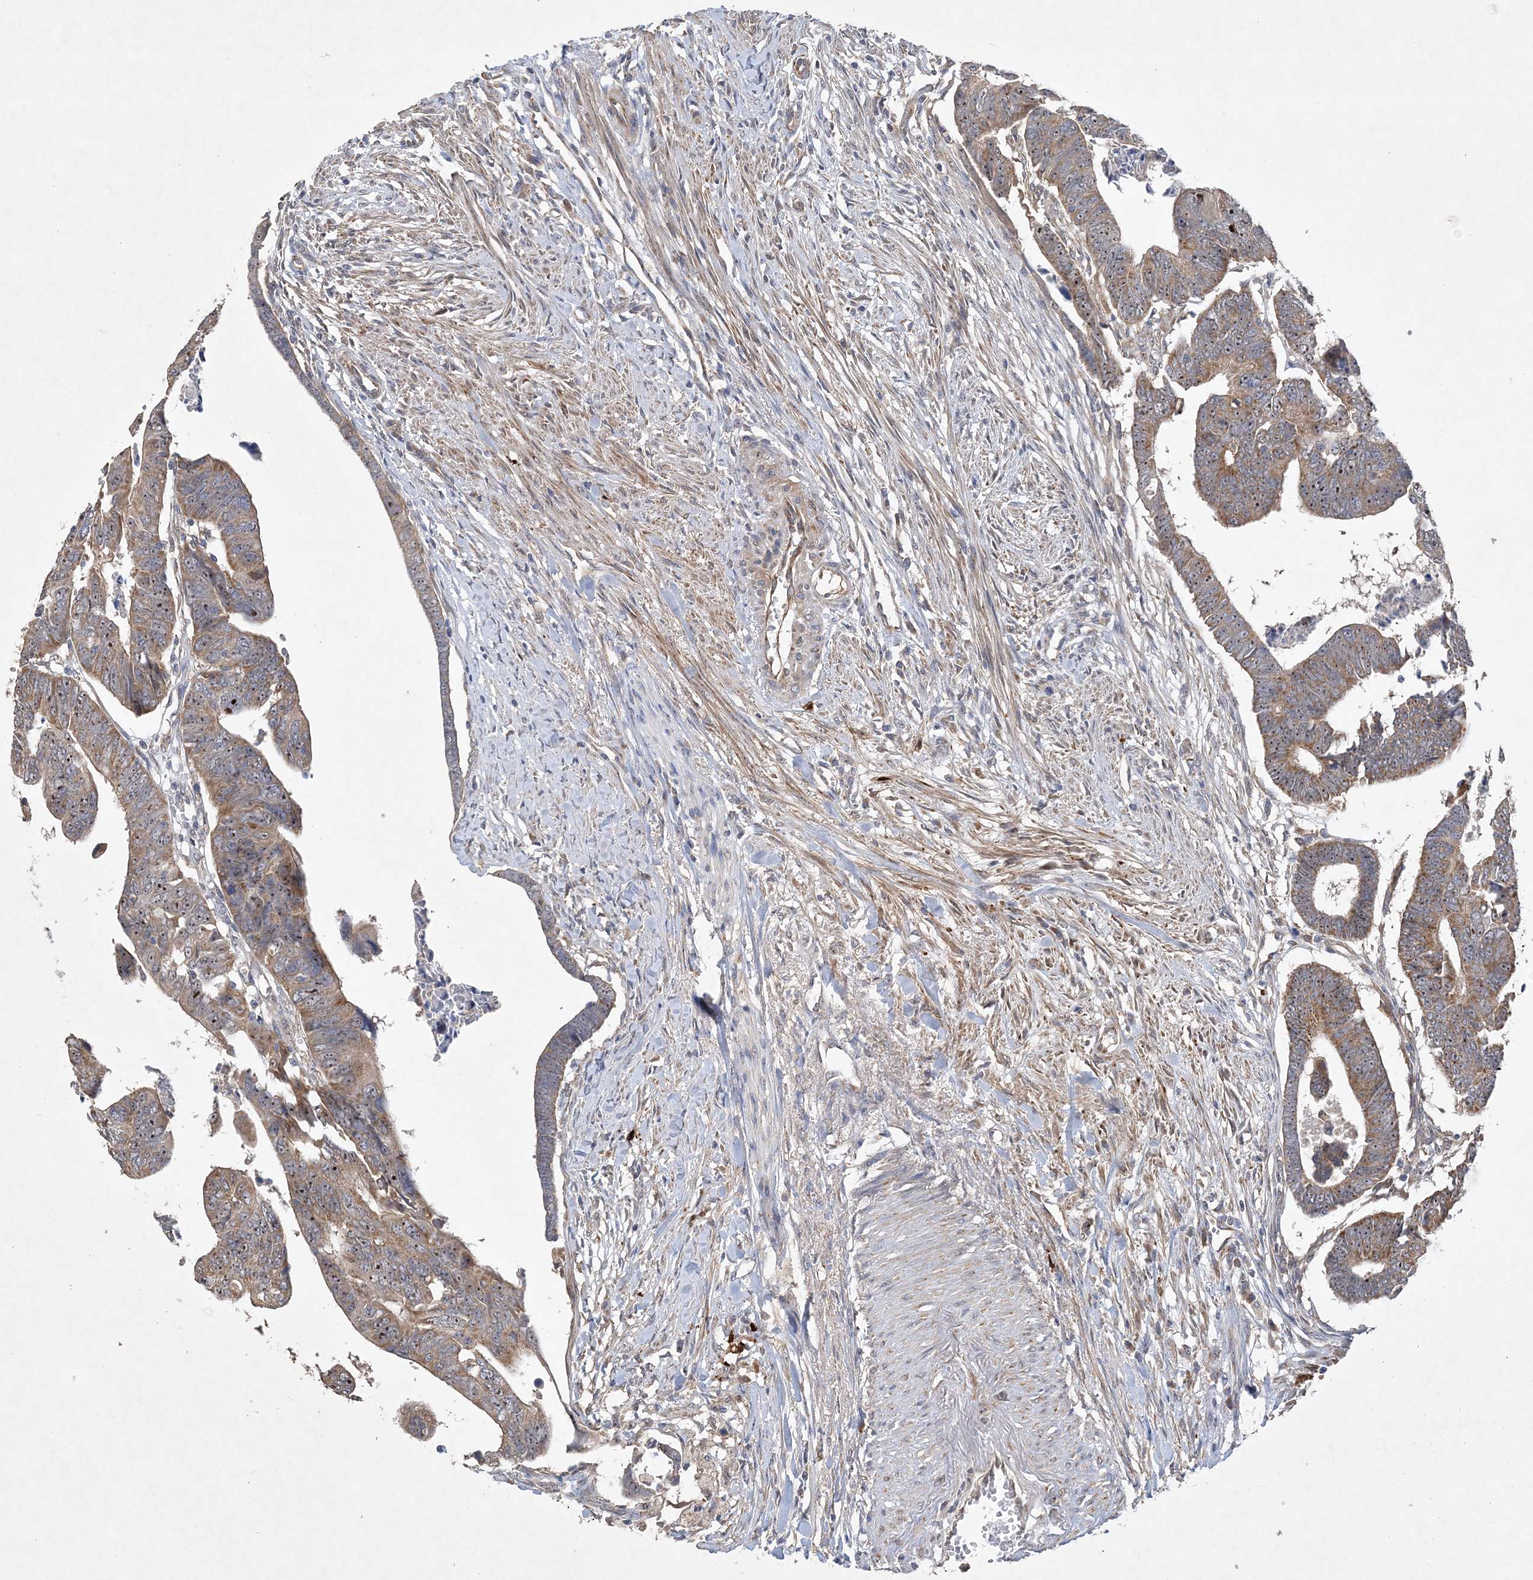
{"staining": {"intensity": "moderate", "quantity": ">75%", "location": "cytoplasmic/membranous,nuclear"}, "tissue": "colorectal cancer", "cell_type": "Tumor cells", "image_type": "cancer", "snomed": [{"axis": "morphology", "description": "Adenocarcinoma, NOS"}, {"axis": "topography", "description": "Rectum"}], "caption": "A high-resolution photomicrograph shows immunohistochemistry staining of colorectal adenocarcinoma, which reveals moderate cytoplasmic/membranous and nuclear positivity in approximately >75% of tumor cells.", "gene": "FEZ2", "patient": {"sex": "female", "age": 65}}